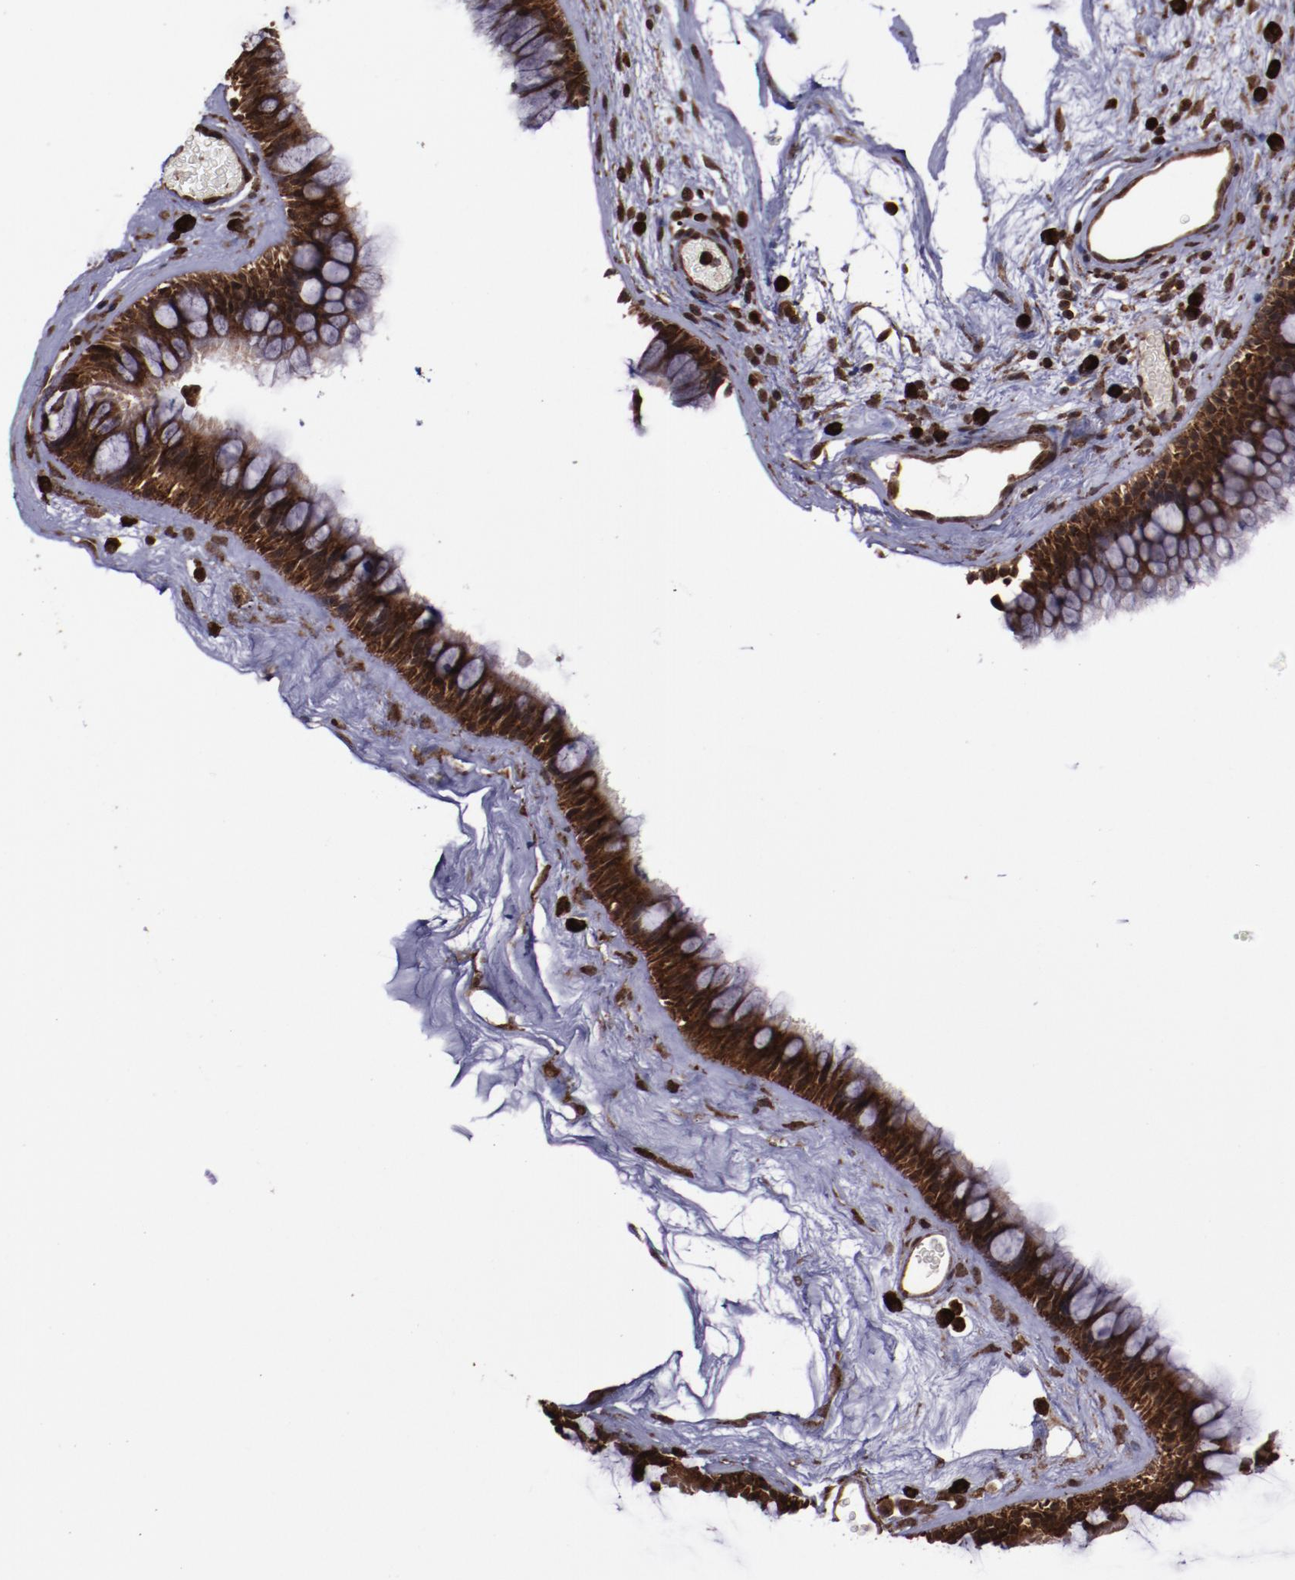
{"staining": {"intensity": "strong", "quantity": ">75%", "location": "cytoplasmic/membranous,nuclear"}, "tissue": "nasopharynx", "cell_type": "Respiratory epithelial cells", "image_type": "normal", "snomed": [{"axis": "morphology", "description": "Normal tissue, NOS"}, {"axis": "morphology", "description": "Inflammation, NOS"}, {"axis": "topography", "description": "Nasopharynx"}], "caption": "A high-resolution image shows immunohistochemistry staining of normal nasopharynx, which demonstrates strong cytoplasmic/membranous,nuclear staining in approximately >75% of respiratory epithelial cells.", "gene": "EIF4ENIF1", "patient": {"sex": "male", "age": 48}}